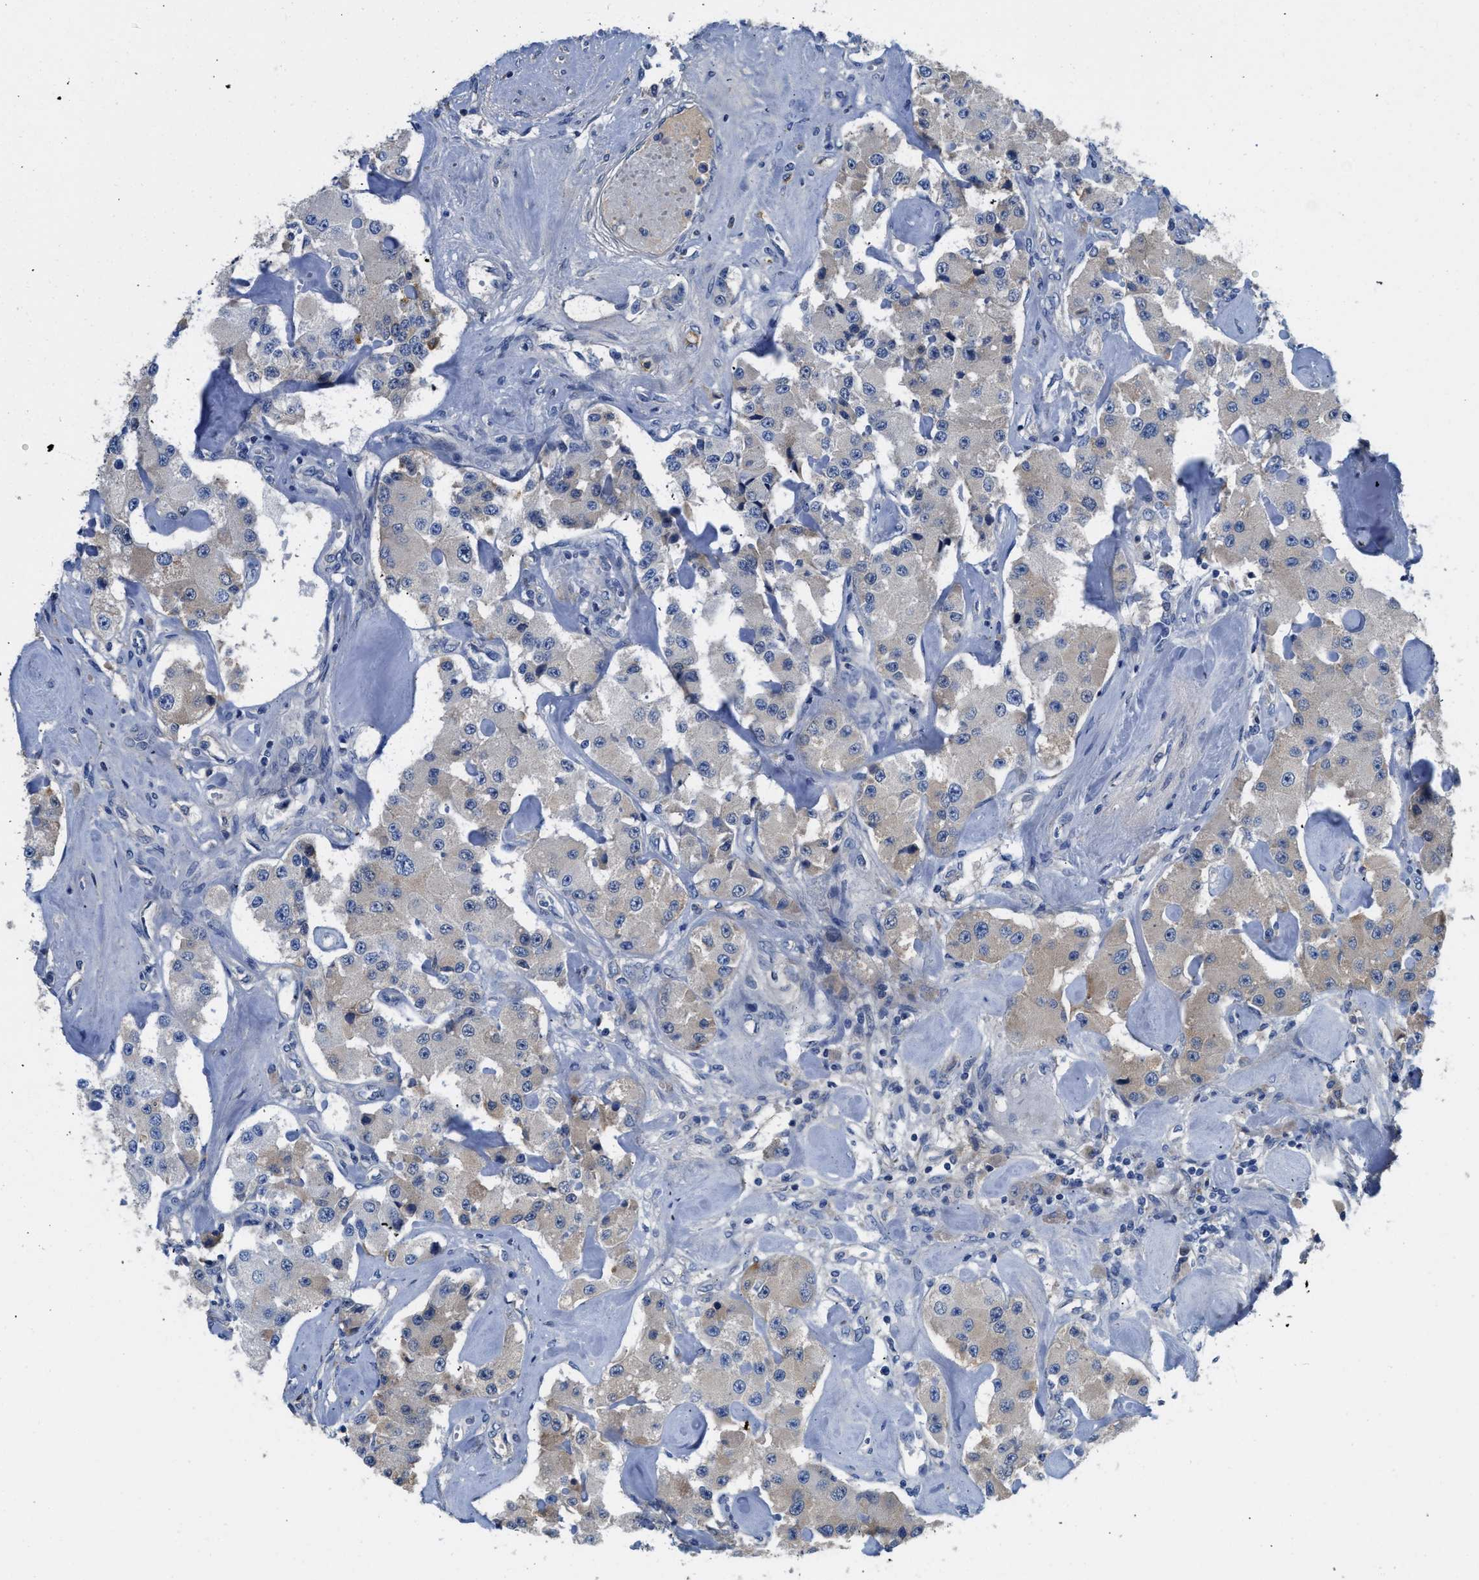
{"staining": {"intensity": "weak", "quantity": "<25%", "location": "cytoplasmic/membranous"}, "tissue": "carcinoid", "cell_type": "Tumor cells", "image_type": "cancer", "snomed": [{"axis": "morphology", "description": "Carcinoid, malignant, NOS"}, {"axis": "topography", "description": "Pancreas"}], "caption": "IHC of malignant carcinoid exhibits no staining in tumor cells.", "gene": "C1S", "patient": {"sex": "male", "age": 41}}